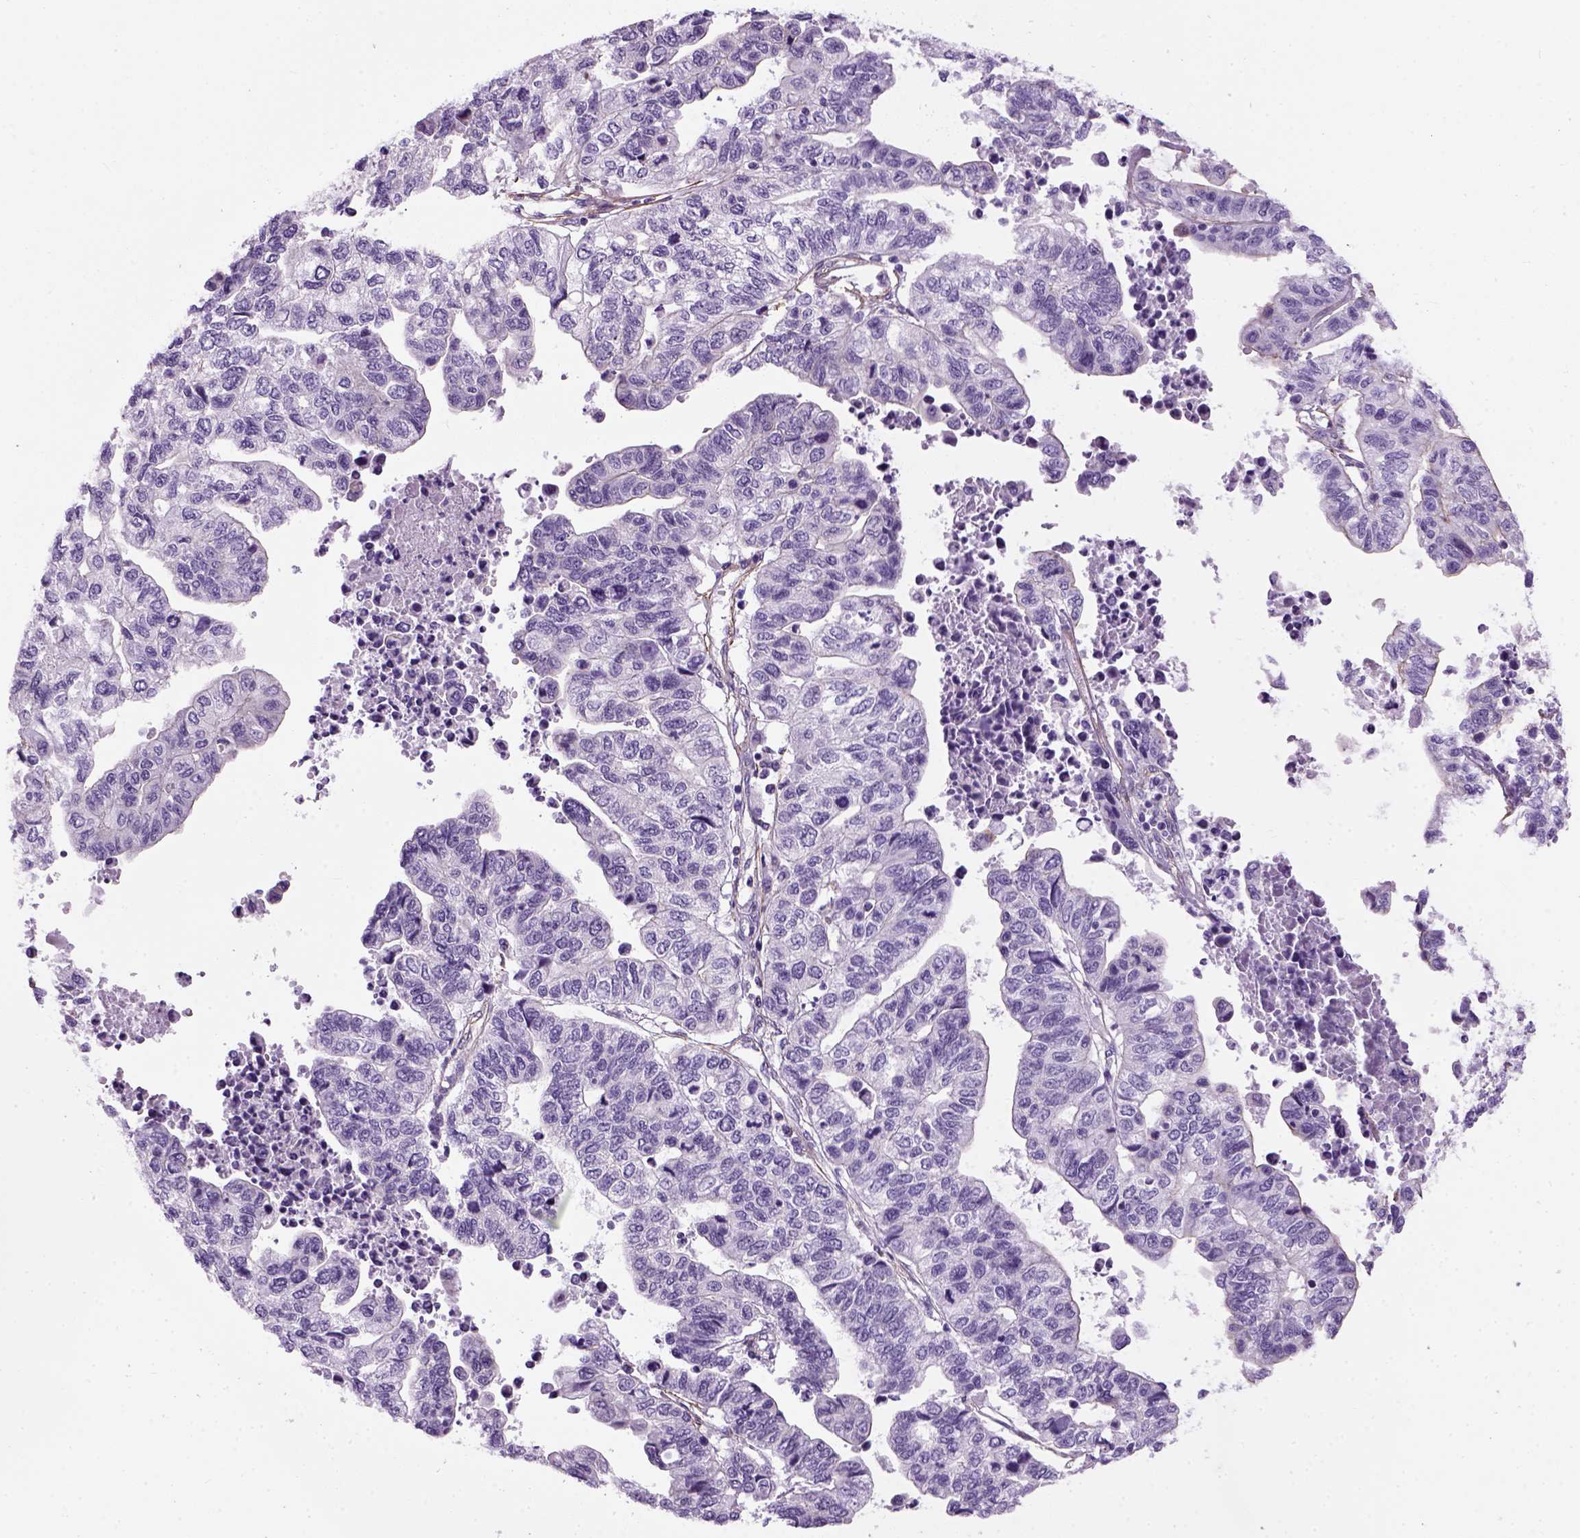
{"staining": {"intensity": "negative", "quantity": "none", "location": "none"}, "tissue": "stomach cancer", "cell_type": "Tumor cells", "image_type": "cancer", "snomed": [{"axis": "morphology", "description": "Adenocarcinoma, NOS"}, {"axis": "topography", "description": "Stomach, upper"}], "caption": "Adenocarcinoma (stomach) stained for a protein using immunohistochemistry (IHC) shows no staining tumor cells.", "gene": "FAM161A", "patient": {"sex": "female", "age": 67}}